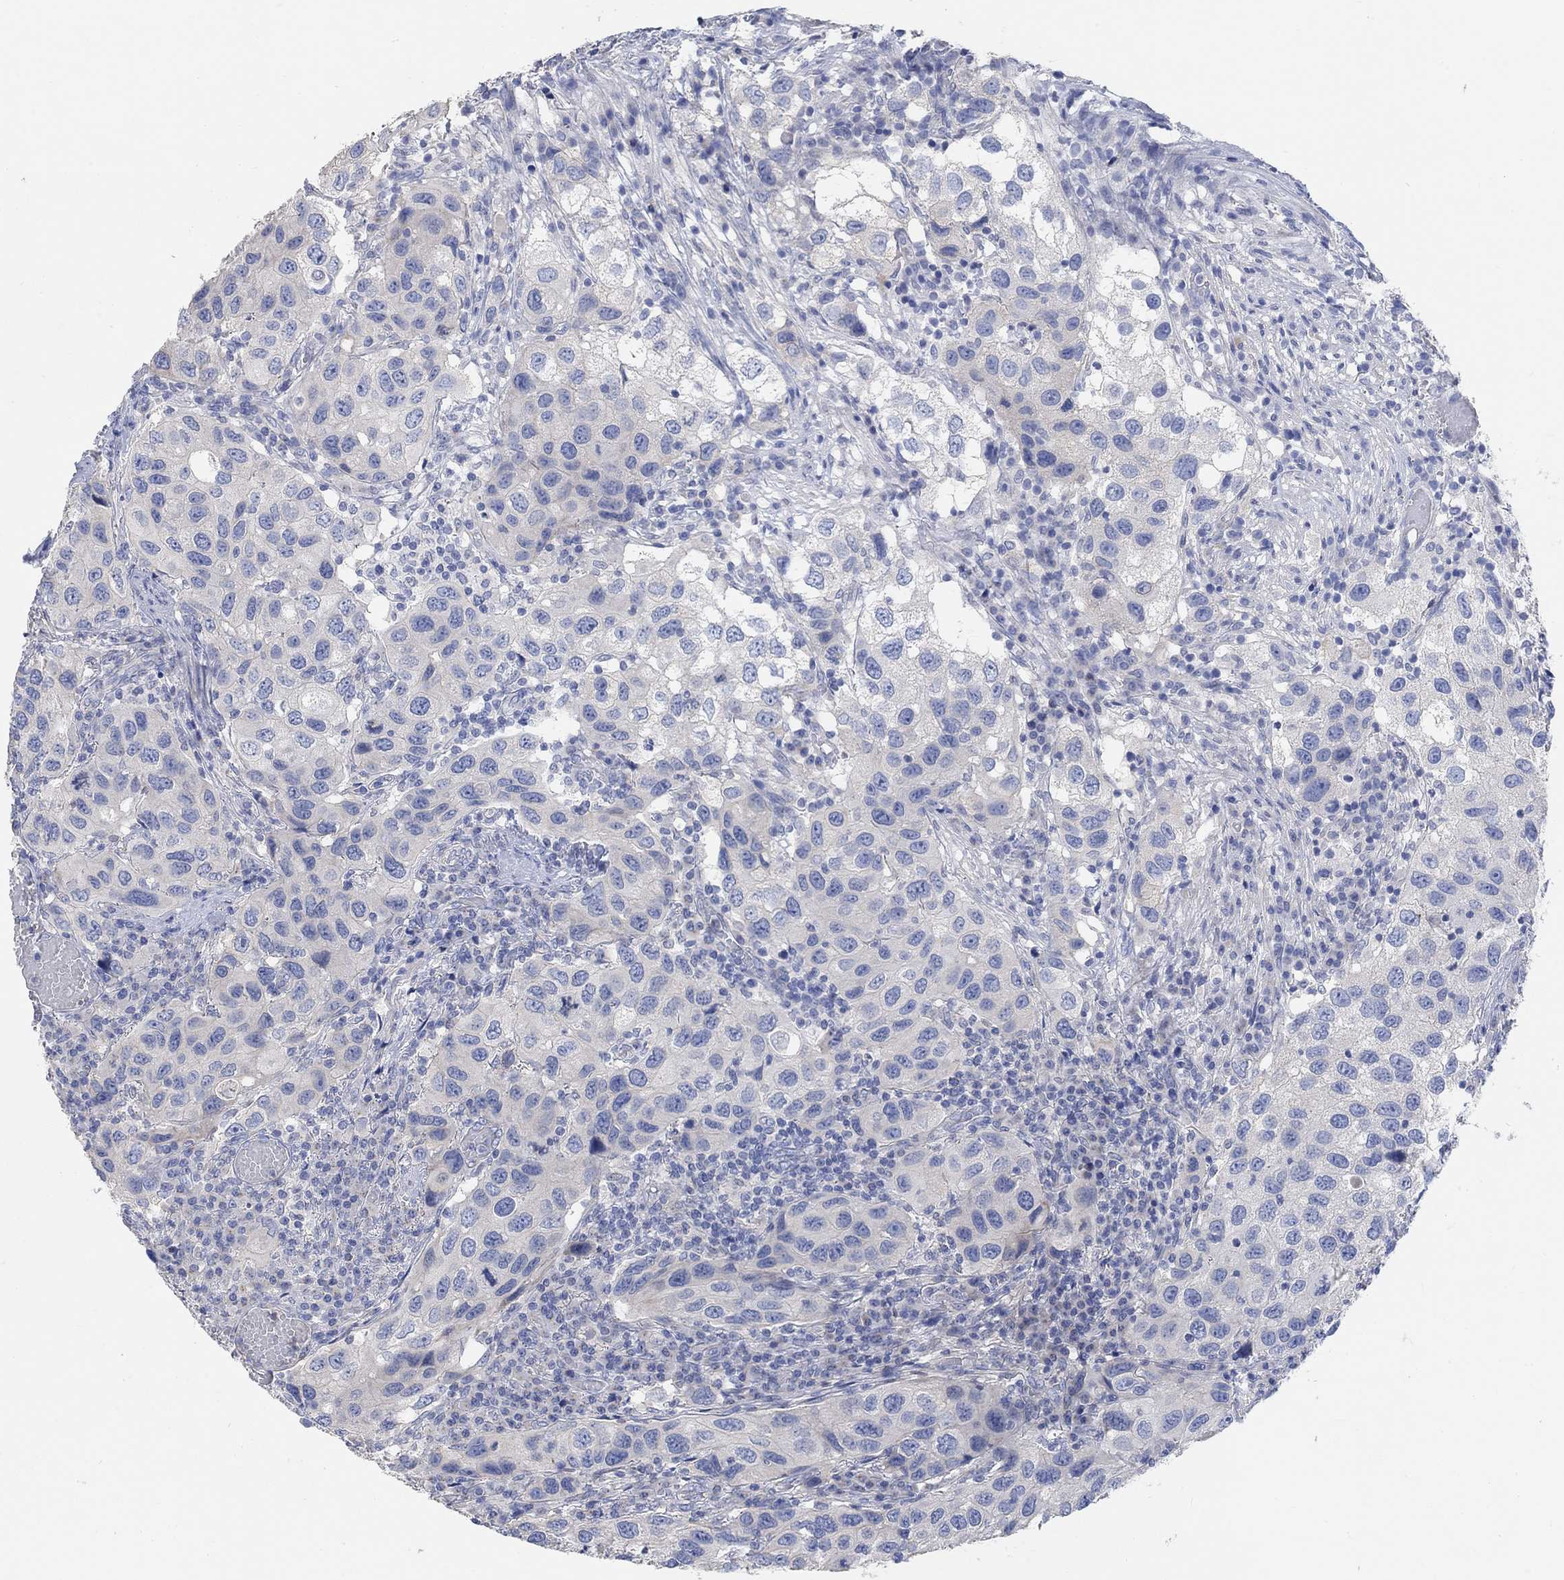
{"staining": {"intensity": "negative", "quantity": "none", "location": "none"}, "tissue": "urothelial cancer", "cell_type": "Tumor cells", "image_type": "cancer", "snomed": [{"axis": "morphology", "description": "Urothelial carcinoma, High grade"}, {"axis": "topography", "description": "Urinary bladder"}], "caption": "Protein analysis of urothelial cancer shows no significant positivity in tumor cells.", "gene": "NLRP14", "patient": {"sex": "male", "age": 79}}